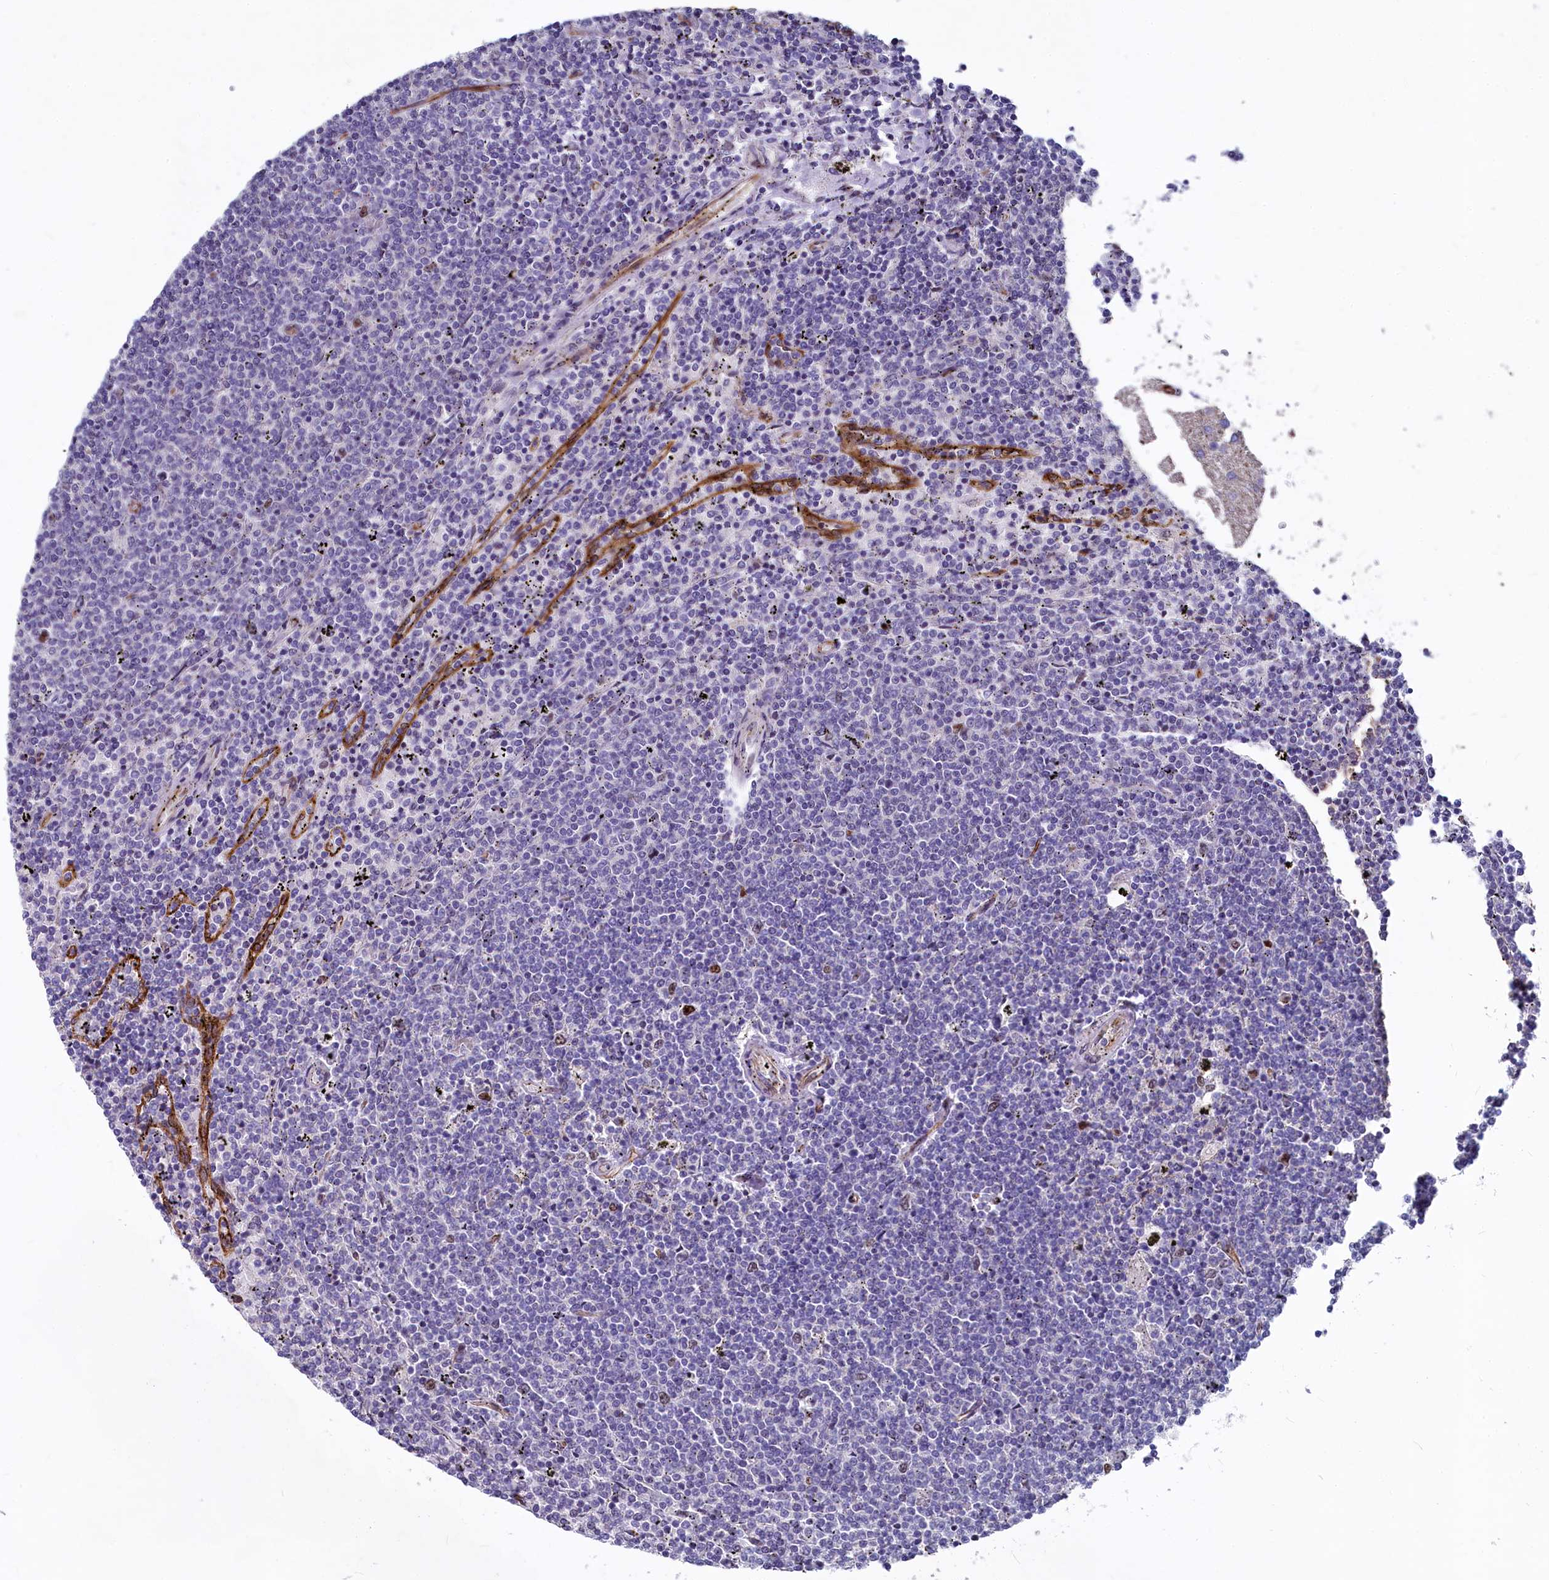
{"staining": {"intensity": "negative", "quantity": "none", "location": "none"}, "tissue": "lymphoma", "cell_type": "Tumor cells", "image_type": "cancer", "snomed": [{"axis": "morphology", "description": "Malignant lymphoma, non-Hodgkin's type, Low grade"}, {"axis": "topography", "description": "Spleen"}], "caption": "Immunohistochemistry of human low-grade malignant lymphoma, non-Hodgkin's type exhibits no staining in tumor cells.", "gene": "ASXL3", "patient": {"sex": "female", "age": 50}}